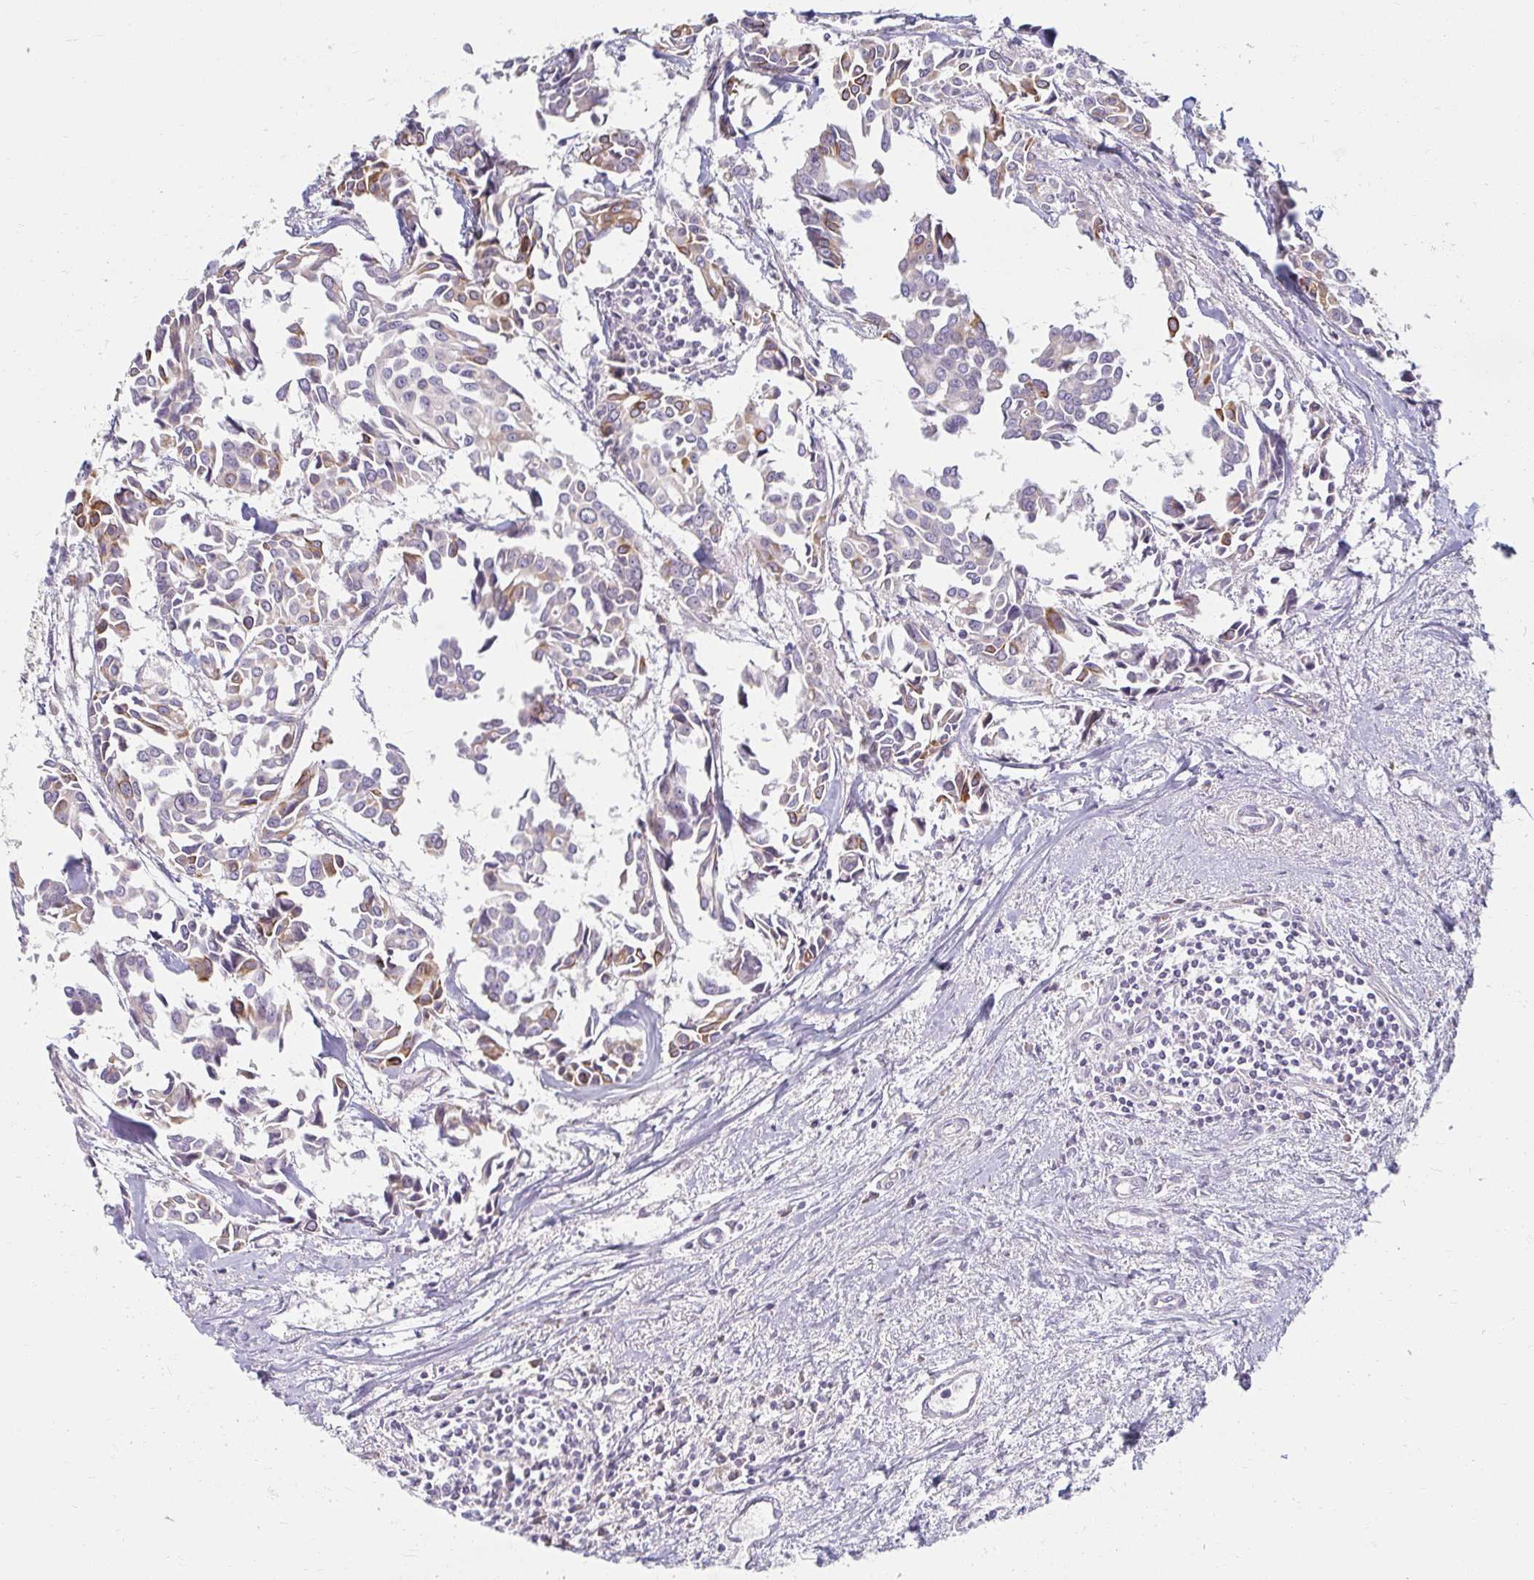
{"staining": {"intensity": "moderate", "quantity": "<25%", "location": "cytoplasmic/membranous"}, "tissue": "breast cancer", "cell_type": "Tumor cells", "image_type": "cancer", "snomed": [{"axis": "morphology", "description": "Duct carcinoma"}, {"axis": "topography", "description": "Breast"}], "caption": "Immunohistochemical staining of intraductal carcinoma (breast) shows low levels of moderate cytoplasmic/membranous protein positivity in about <25% of tumor cells. (brown staining indicates protein expression, while blue staining denotes nuclei).", "gene": "SKP2", "patient": {"sex": "female", "age": 54}}